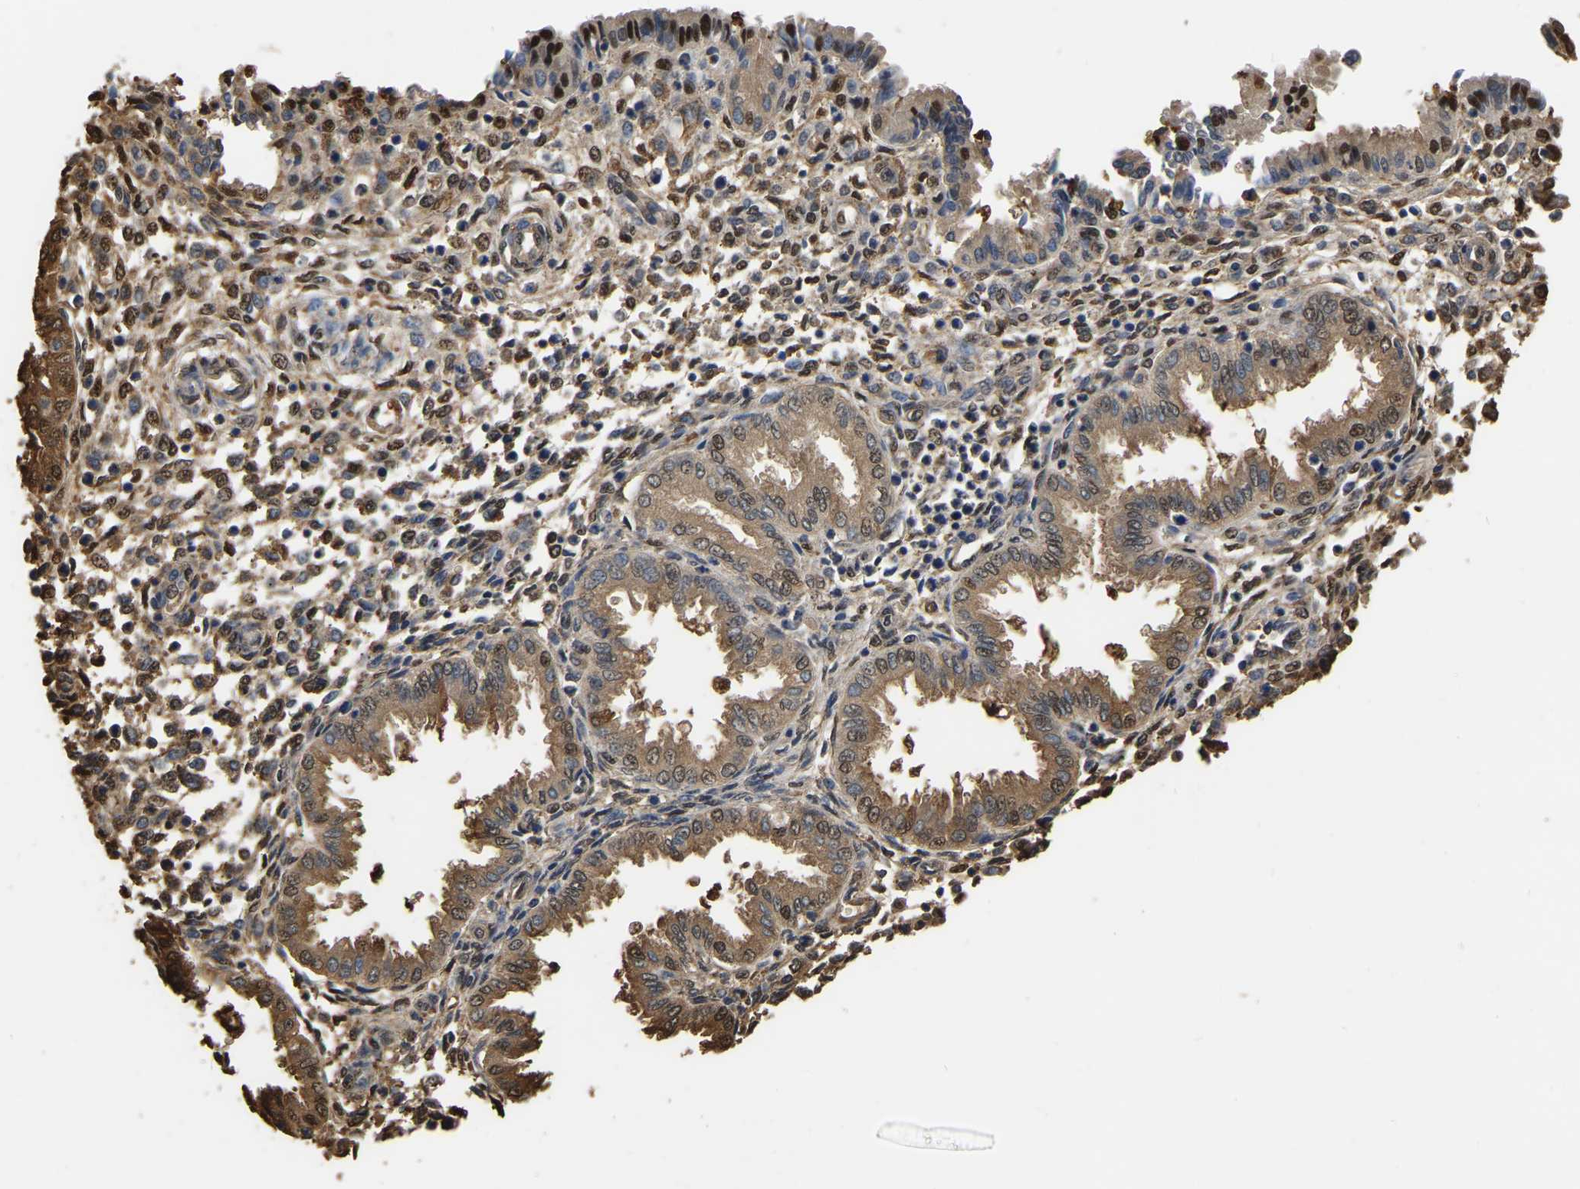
{"staining": {"intensity": "moderate", "quantity": "<25%", "location": "nuclear"}, "tissue": "endometrium", "cell_type": "Cells in endometrial stroma", "image_type": "normal", "snomed": [{"axis": "morphology", "description": "Normal tissue, NOS"}, {"axis": "topography", "description": "Endometrium"}], "caption": "Brown immunohistochemical staining in normal endometrium exhibits moderate nuclear staining in approximately <25% of cells in endometrial stroma.", "gene": "LDHB", "patient": {"sex": "female", "age": 33}}